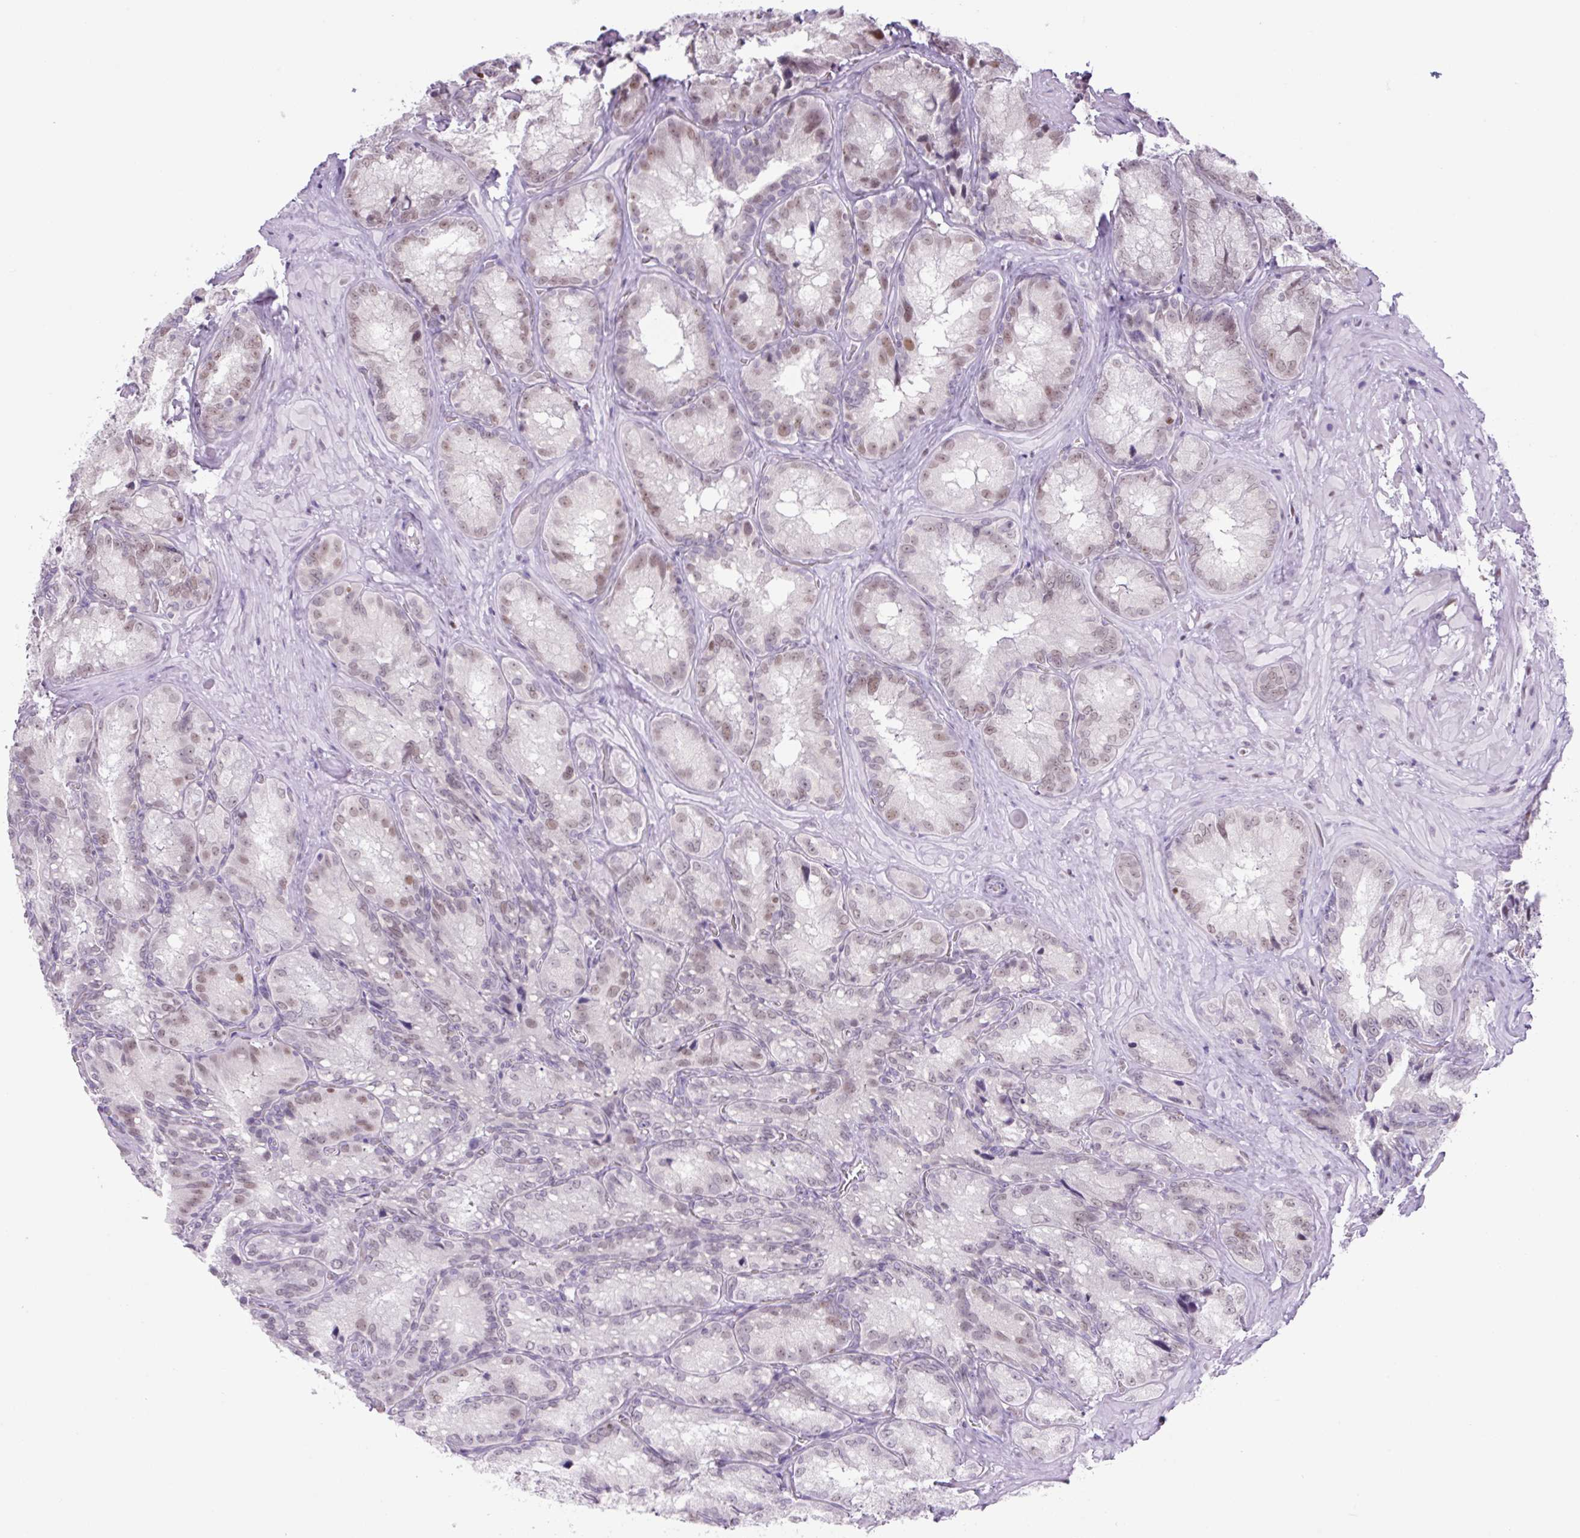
{"staining": {"intensity": "moderate", "quantity": "25%-75%", "location": "nuclear"}, "tissue": "seminal vesicle", "cell_type": "Glandular cells", "image_type": "normal", "snomed": [{"axis": "morphology", "description": "Normal tissue, NOS"}, {"axis": "topography", "description": "Seminal veicle"}], "caption": "This photomicrograph shows normal seminal vesicle stained with immunohistochemistry (IHC) to label a protein in brown. The nuclear of glandular cells show moderate positivity for the protein. Nuclei are counter-stained blue.", "gene": "TLE3", "patient": {"sex": "male", "age": 47}}